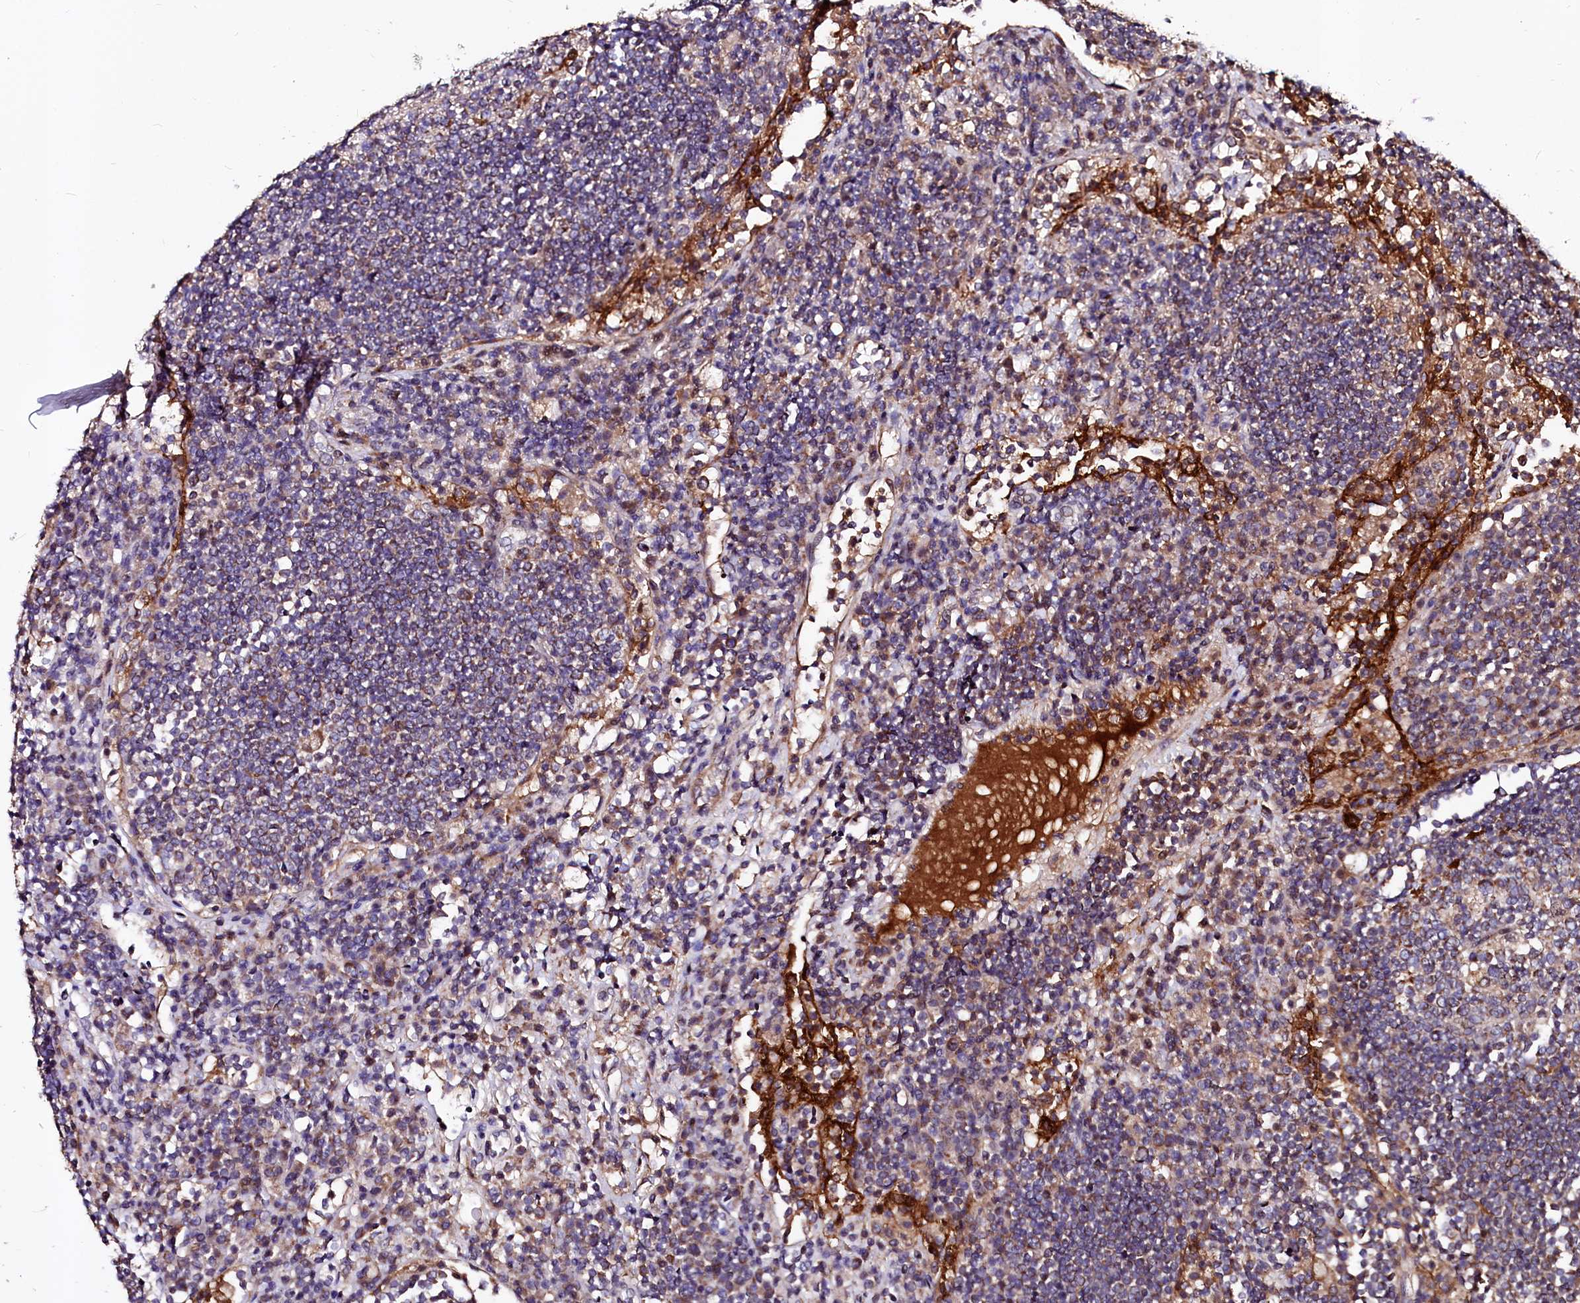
{"staining": {"intensity": "moderate", "quantity": "25%-75%", "location": "cytoplasmic/membranous"}, "tissue": "lymph node", "cell_type": "Germinal center cells", "image_type": "normal", "snomed": [{"axis": "morphology", "description": "Normal tissue, NOS"}, {"axis": "topography", "description": "Lymph node"}], "caption": "A brown stain shows moderate cytoplasmic/membranous staining of a protein in germinal center cells of normal human lymph node.", "gene": "SPRYD3", "patient": {"sex": "female", "age": 53}}